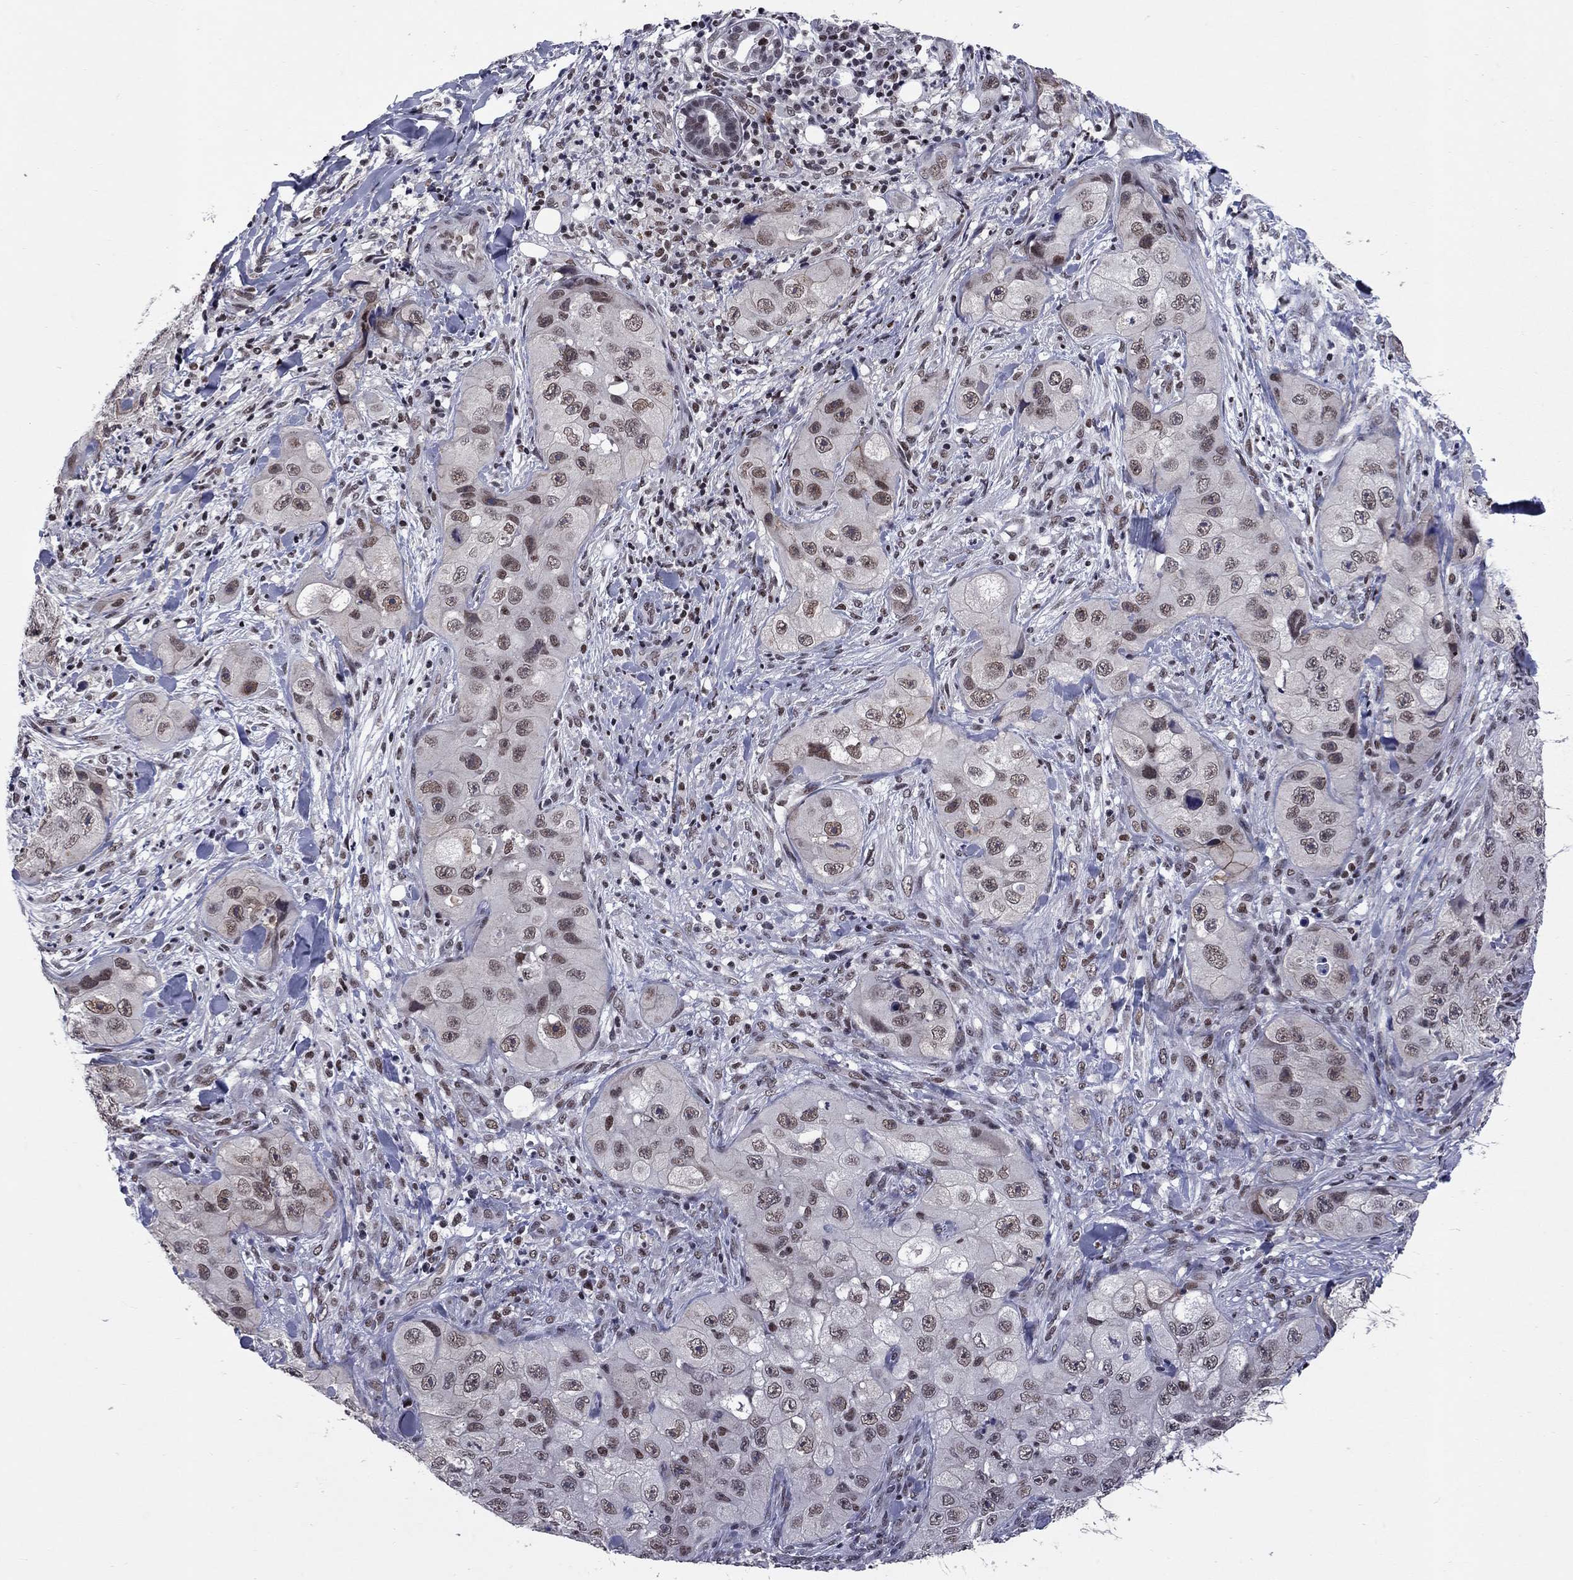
{"staining": {"intensity": "strong", "quantity": "<25%", "location": "cytoplasmic/membranous"}, "tissue": "skin cancer", "cell_type": "Tumor cells", "image_type": "cancer", "snomed": [{"axis": "morphology", "description": "Squamous cell carcinoma, NOS"}, {"axis": "topography", "description": "Skin"}, {"axis": "topography", "description": "Subcutis"}], "caption": "A brown stain shows strong cytoplasmic/membranous positivity of a protein in skin squamous cell carcinoma tumor cells.", "gene": "TAF9", "patient": {"sex": "male", "age": 73}}